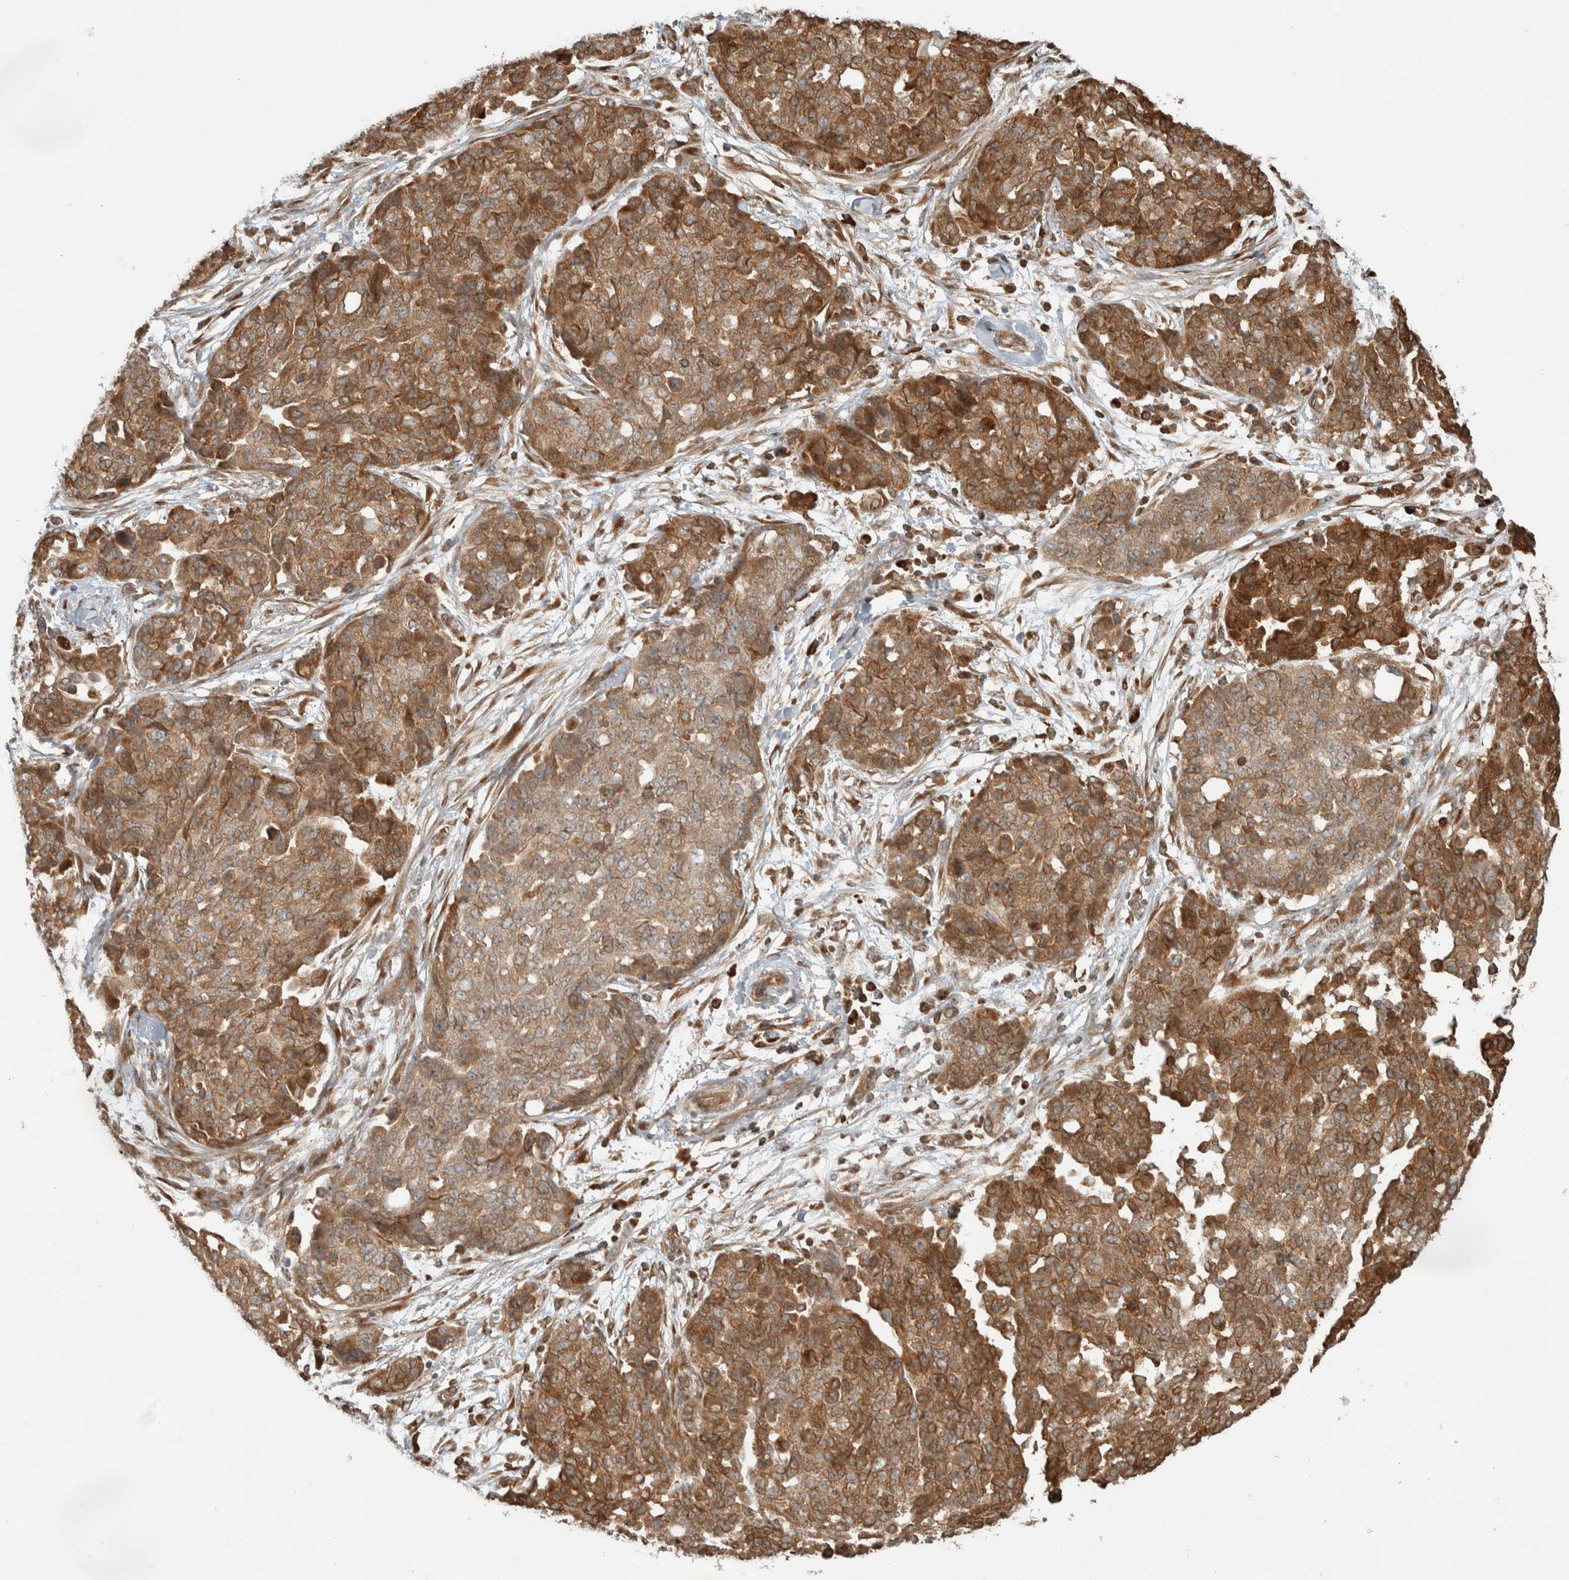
{"staining": {"intensity": "moderate", "quantity": ">75%", "location": "cytoplasmic/membranous"}, "tissue": "ovarian cancer", "cell_type": "Tumor cells", "image_type": "cancer", "snomed": [{"axis": "morphology", "description": "Cystadenocarcinoma, serous, NOS"}, {"axis": "topography", "description": "Soft tissue"}, {"axis": "topography", "description": "Ovary"}], "caption": "Ovarian cancer stained for a protein reveals moderate cytoplasmic/membranous positivity in tumor cells.", "gene": "CNTROB", "patient": {"sex": "female", "age": 57}}